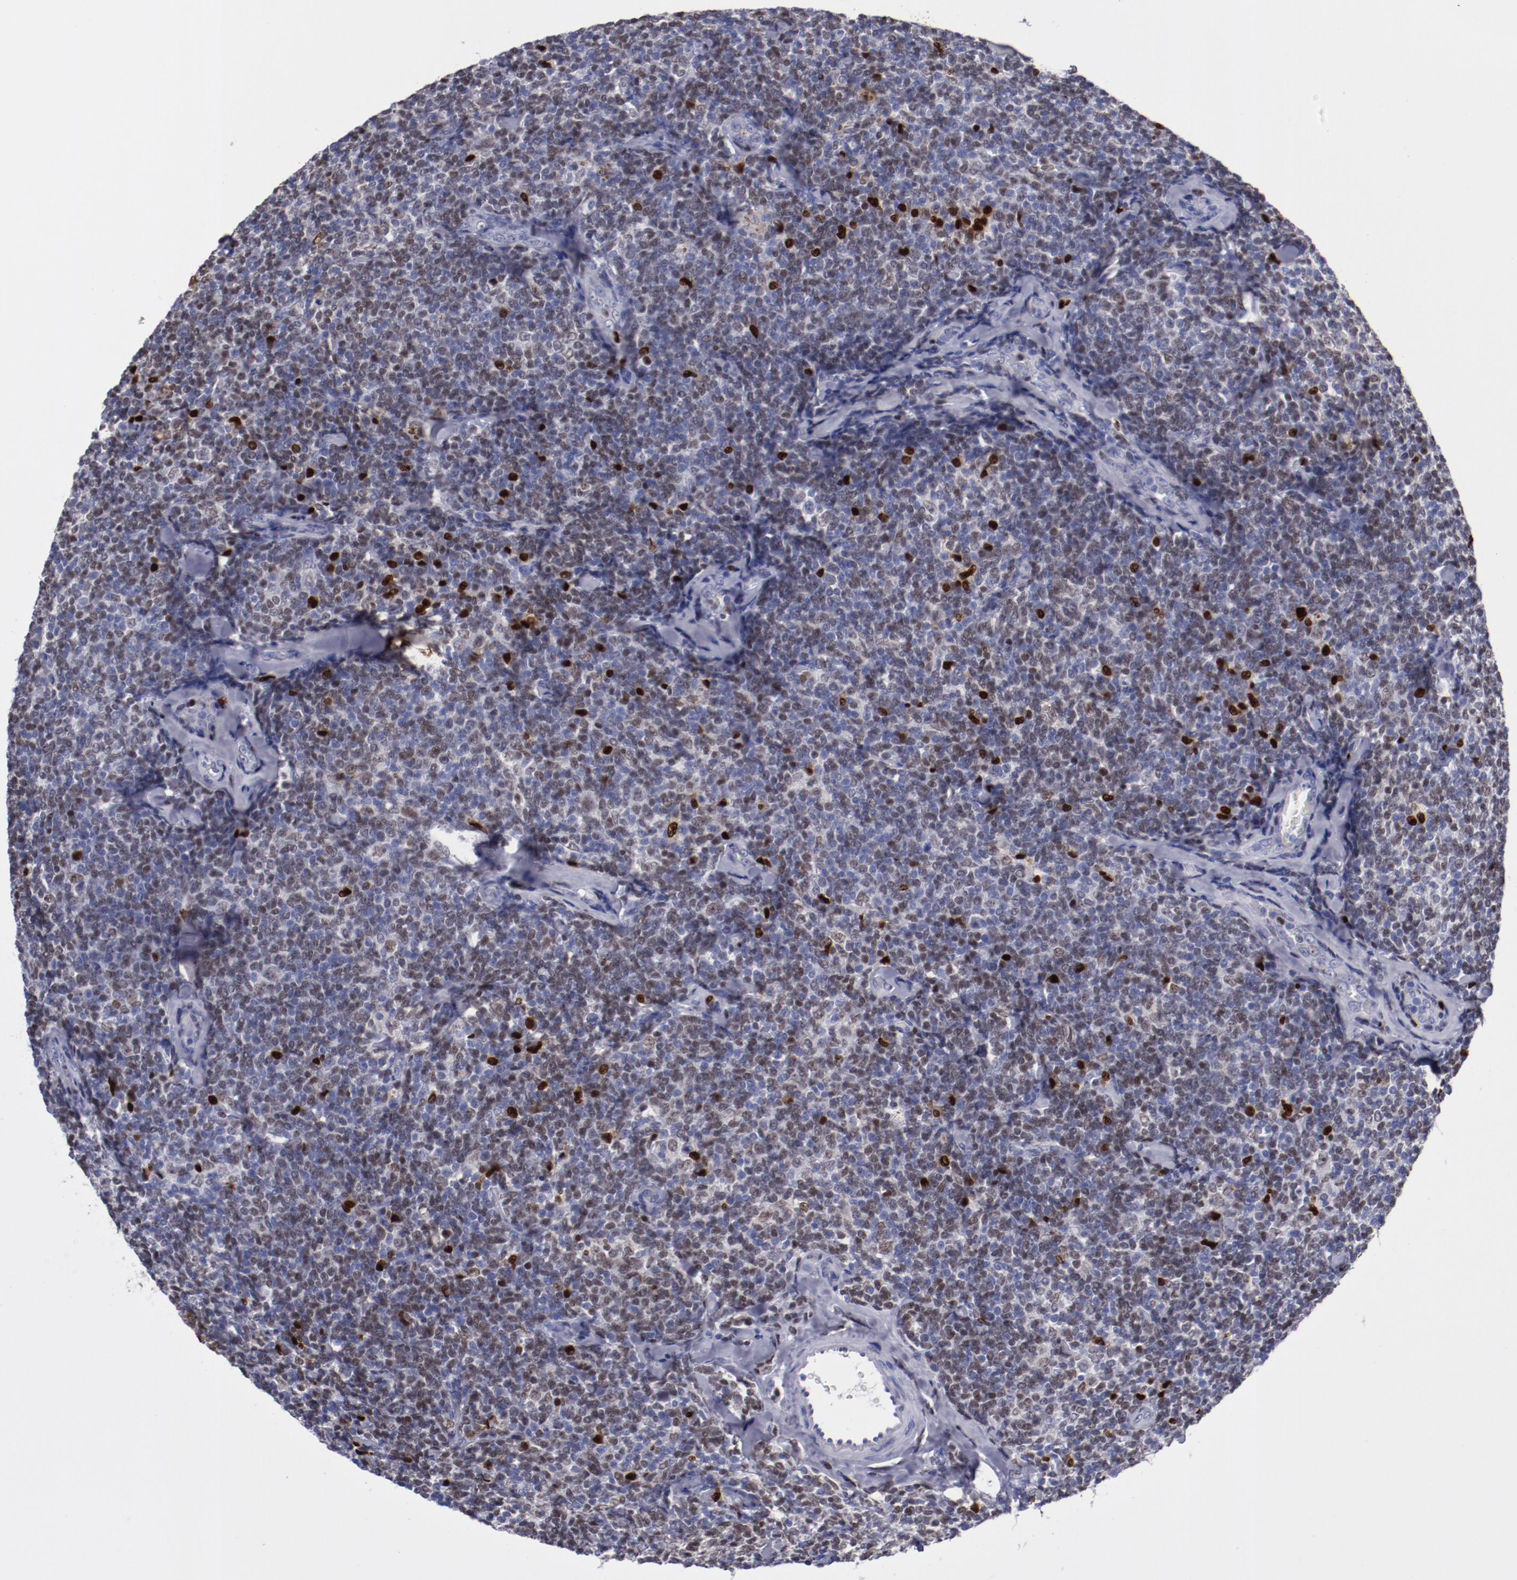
{"staining": {"intensity": "moderate", "quantity": "25%-75%", "location": "nuclear"}, "tissue": "lymphoma", "cell_type": "Tumor cells", "image_type": "cancer", "snomed": [{"axis": "morphology", "description": "Malignant lymphoma, non-Hodgkin's type, Low grade"}, {"axis": "topography", "description": "Lymph node"}], "caption": "An IHC micrograph of neoplastic tissue is shown. Protein staining in brown shows moderate nuclear positivity in malignant lymphoma, non-Hodgkin's type (low-grade) within tumor cells. (brown staining indicates protein expression, while blue staining denotes nuclei).", "gene": "IRF8", "patient": {"sex": "female", "age": 56}}